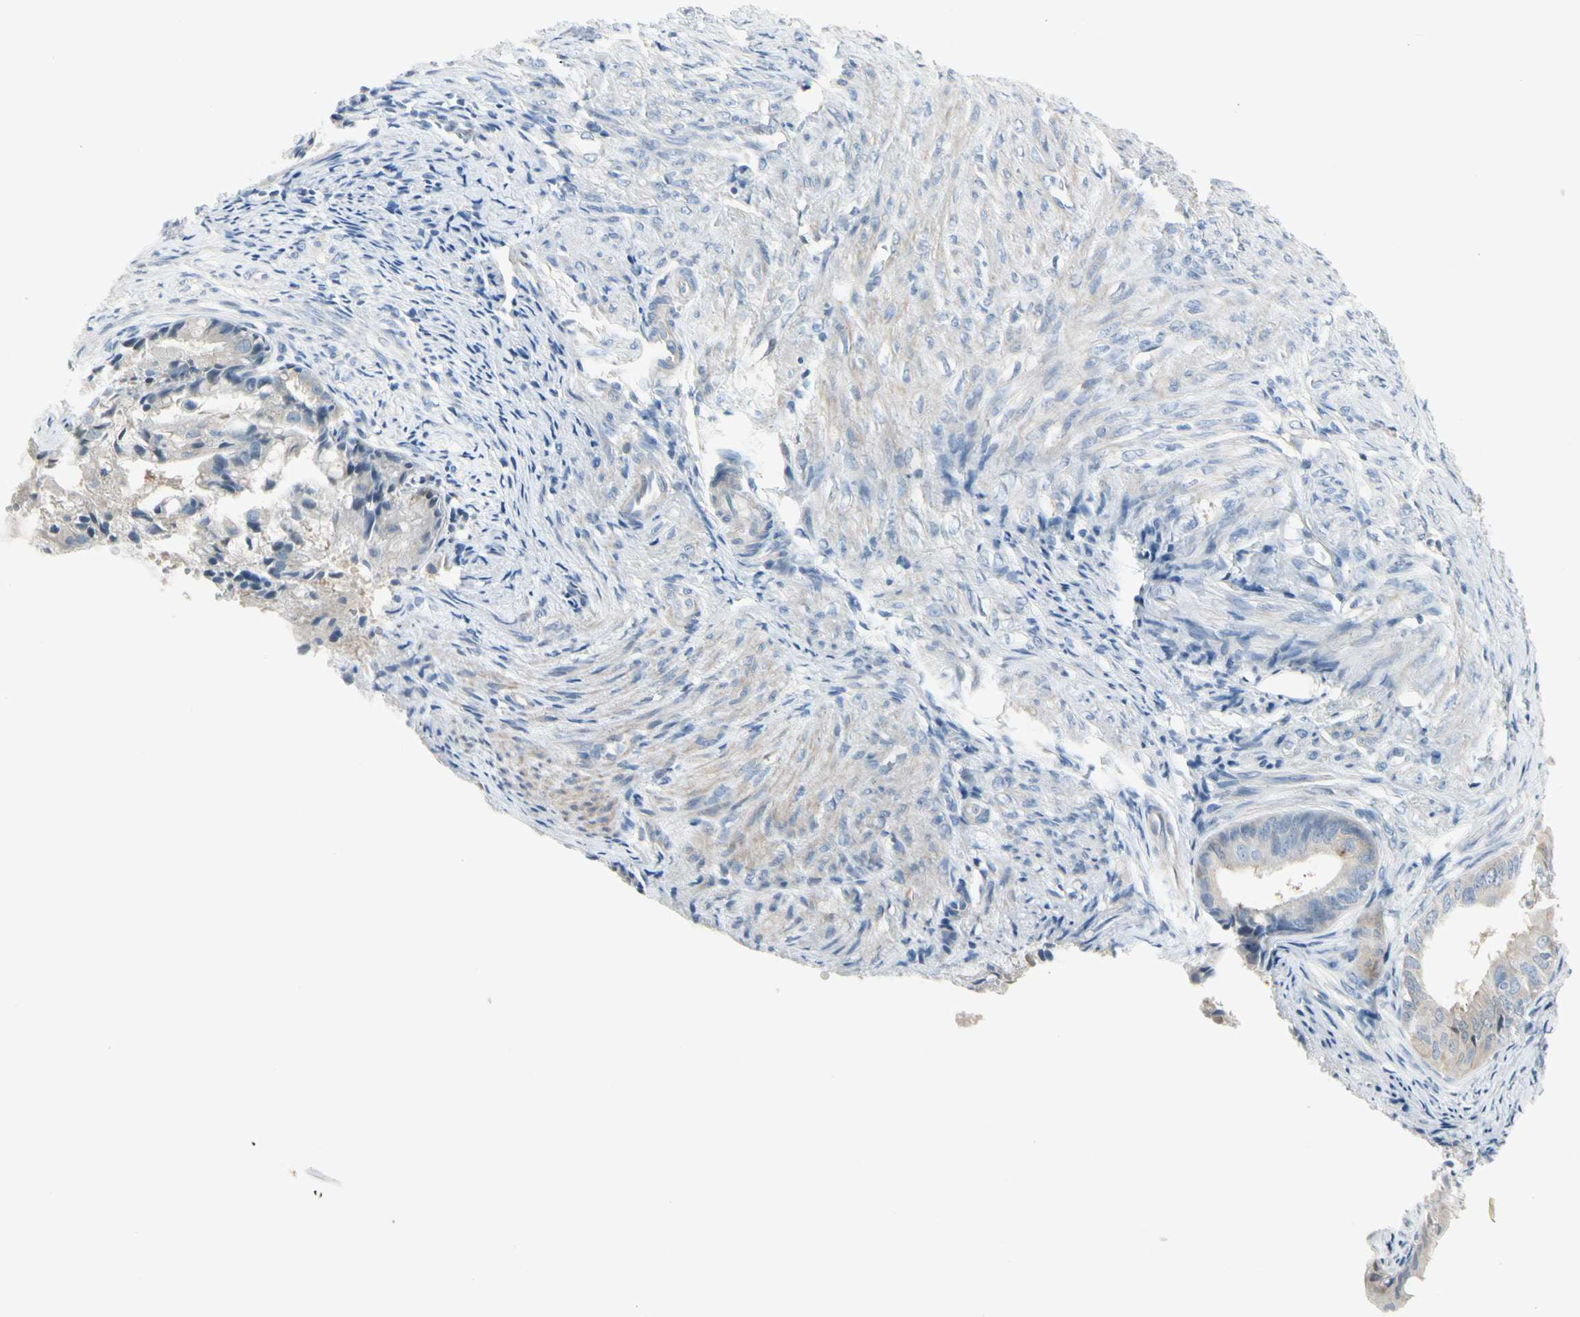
{"staining": {"intensity": "weak", "quantity": "25%-75%", "location": "cytoplasmic/membranous"}, "tissue": "endometrial cancer", "cell_type": "Tumor cells", "image_type": "cancer", "snomed": [{"axis": "morphology", "description": "Adenocarcinoma, NOS"}, {"axis": "topography", "description": "Endometrium"}], "caption": "Protein expression analysis of adenocarcinoma (endometrial) shows weak cytoplasmic/membranous staining in about 25%-75% of tumor cells.", "gene": "CYP2E1", "patient": {"sex": "female", "age": 86}}